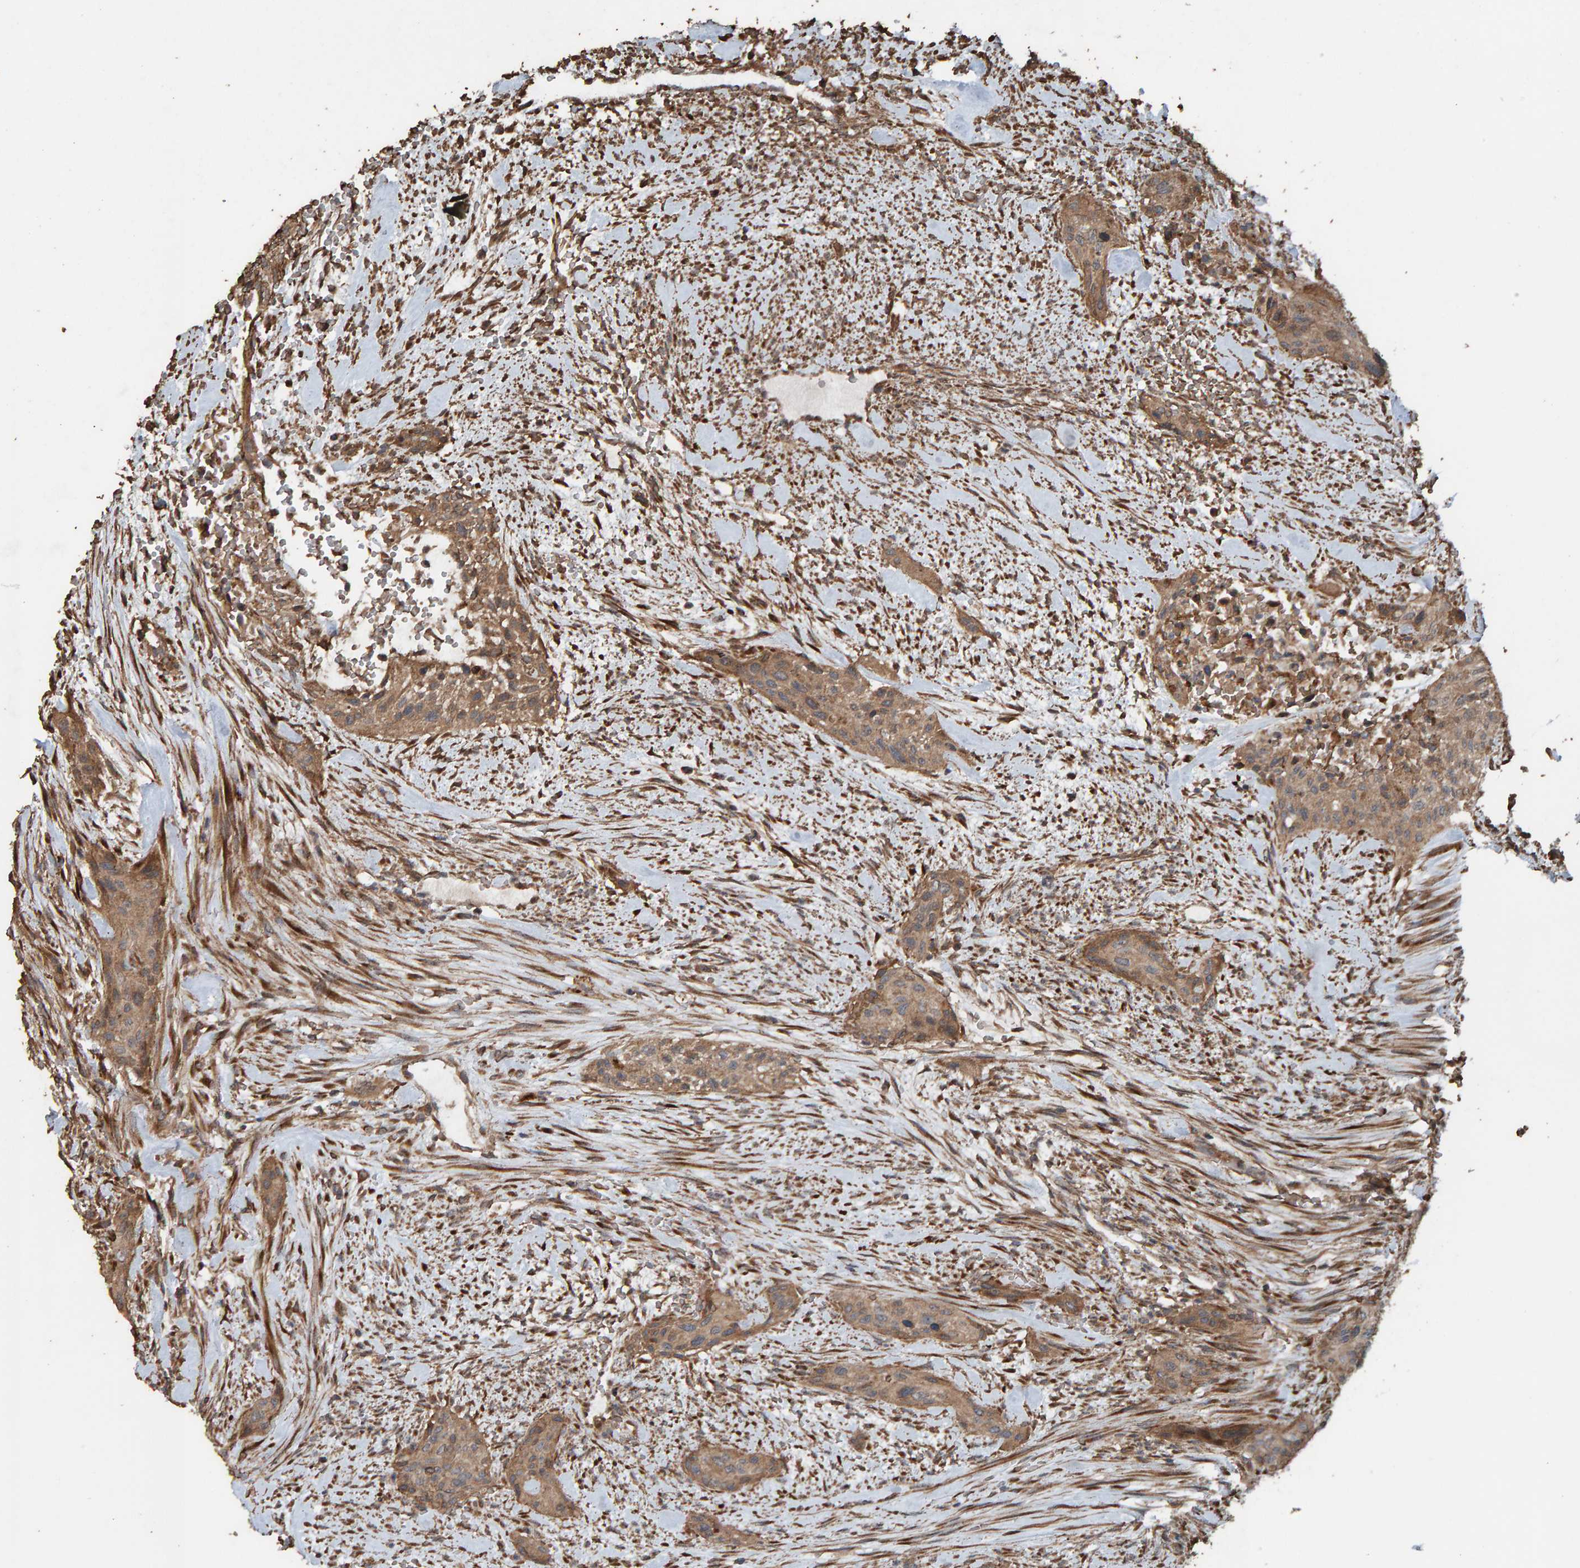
{"staining": {"intensity": "moderate", "quantity": ">75%", "location": "cytoplasmic/membranous"}, "tissue": "urothelial cancer", "cell_type": "Tumor cells", "image_type": "cancer", "snomed": [{"axis": "morphology", "description": "Urothelial carcinoma, High grade"}, {"axis": "topography", "description": "Urinary bladder"}], "caption": "Moderate cytoplasmic/membranous positivity for a protein is present in about >75% of tumor cells of urothelial cancer using IHC.", "gene": "DUS1L", "patient": {"sex": "male", "age": 35}}